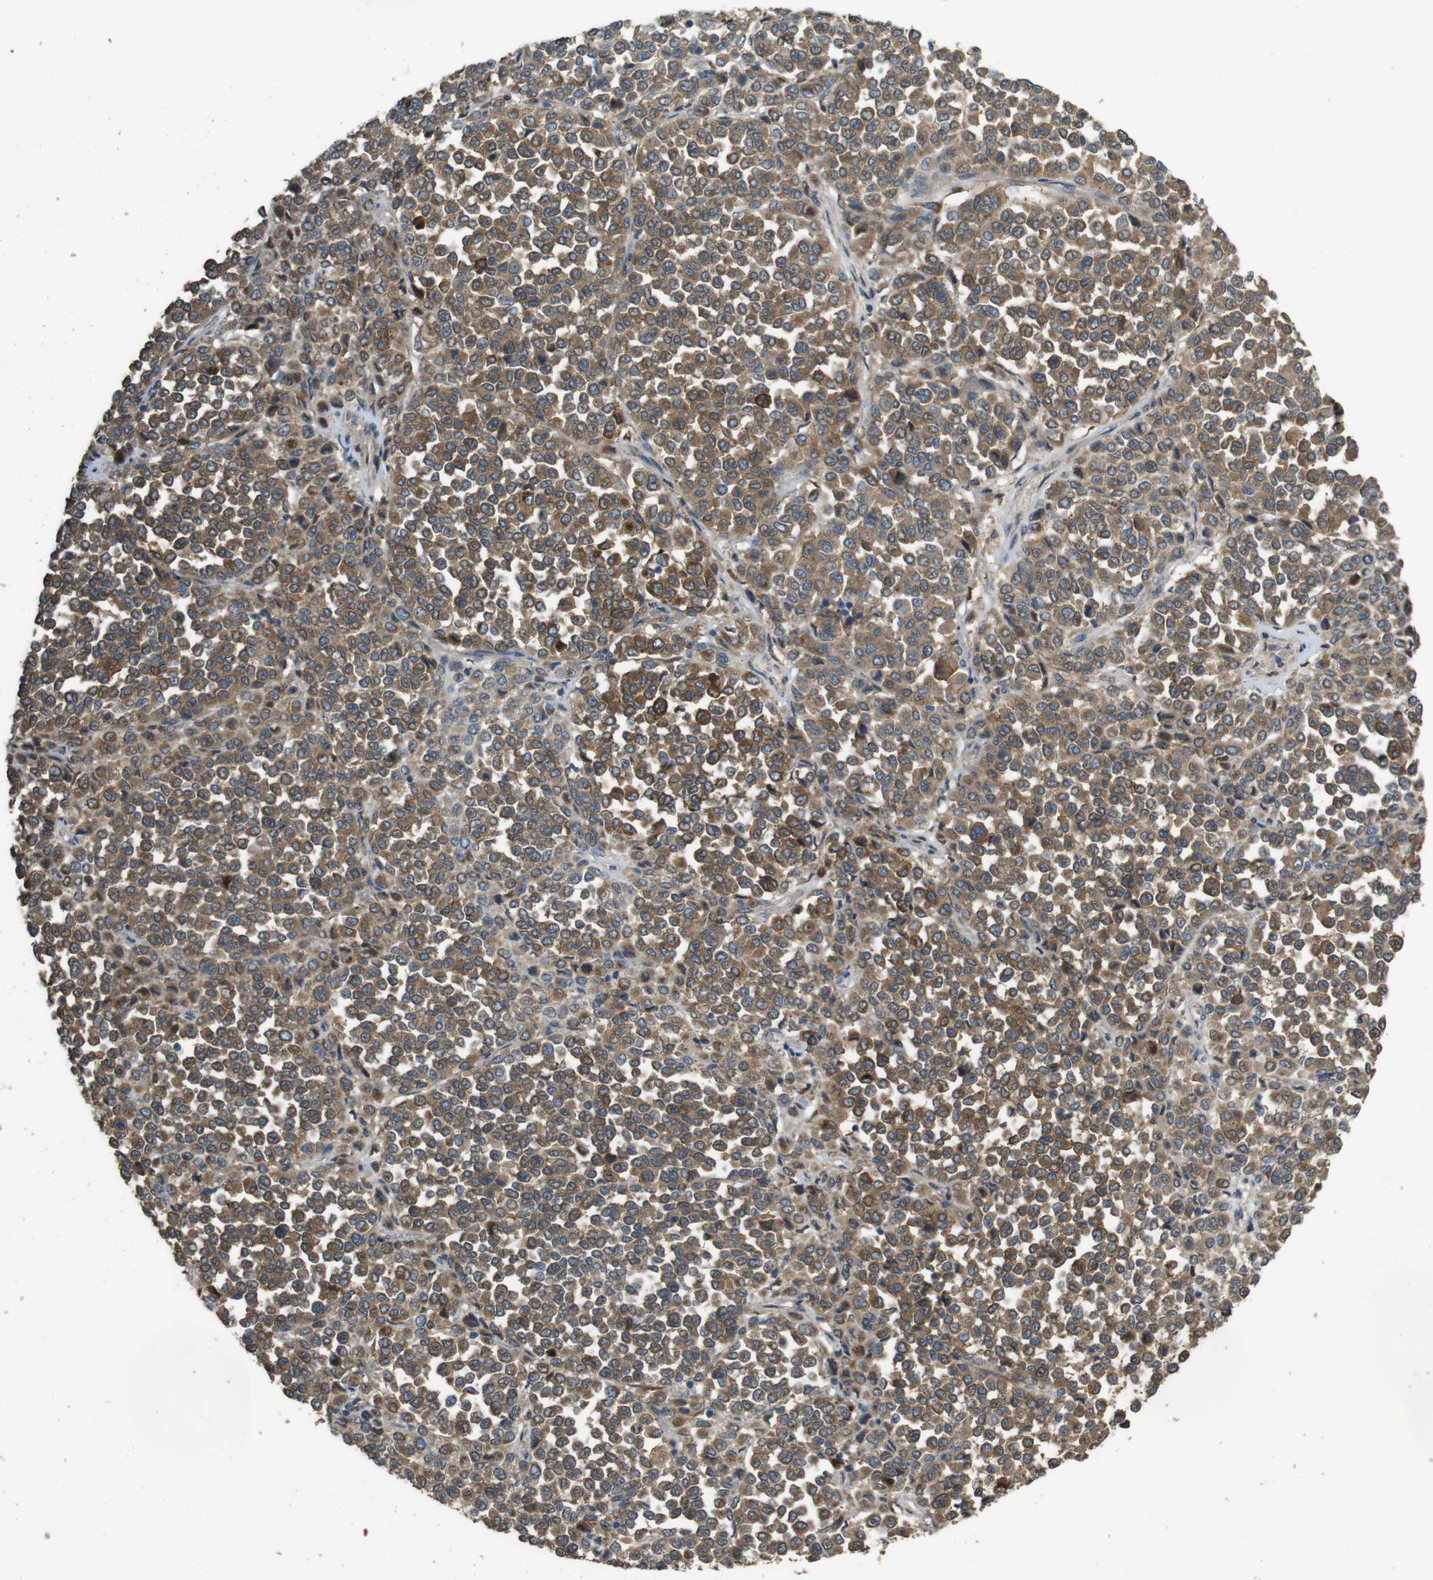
{"staining": {"intensity": "moderate", "quantity": ">75%", "location": "cytoplasmic/membranous"}, "tissue": "melanoma", "cell_type": "Tumor cells", "image_type": "cancer", "snomed": [{"axis": "morphology", "description": "Malignant melanoma, Metastatic site"}, {"axis": "topography", "description": "Pancreas"}], "caption": "Moderate cytoplasmic/membranous expression for a protein is appreciated in approximately >75% of tumor cells of melanoma using immunohistochemistry.", "gene": "ARHGAP24", "patient": {"sex": "female", "age": 30}}